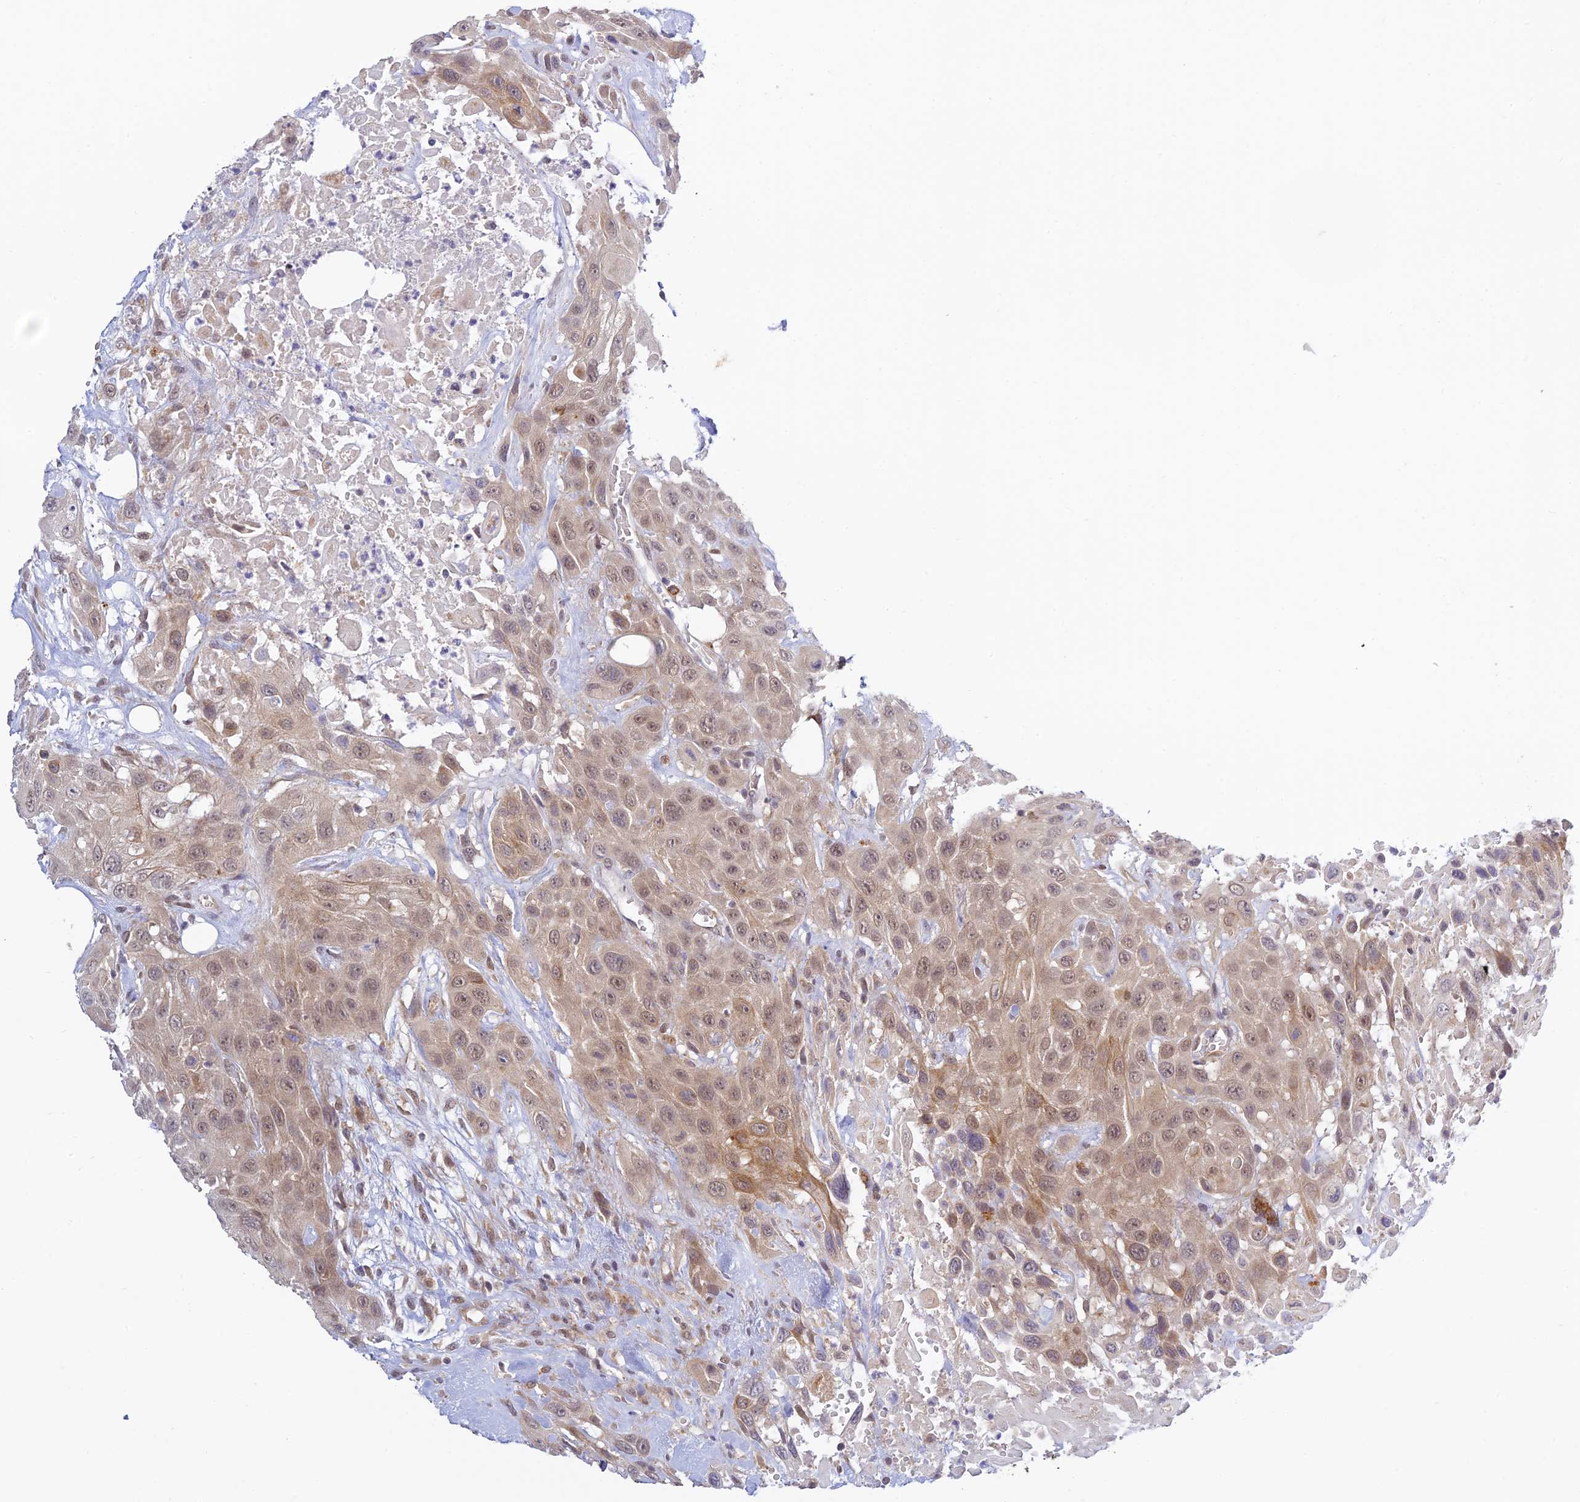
{"staining": {"intensity": "moderate", "quantity": "25%-75%", "location": "cytoplasmic/membranous,nuclear"}, "tissue": "head and neck cancer", "cell_type": "Tumor cells", "image_type": "cancer", "snomed": [{"axis": "morphology", "description": "Squamous cell carcinoma, NOS"}, {"axis": "topography", "description": "Head-Neck"}], "caption": "Brown immunohistochemical staining in human head and neck squamous cell carcinoma displays moderate cytoplasmic/membranous and nuclear expression in about 25%-75% of tumor cells.", "gene": "SKIC8", "patient": {"sex": "male", "age": 81}}